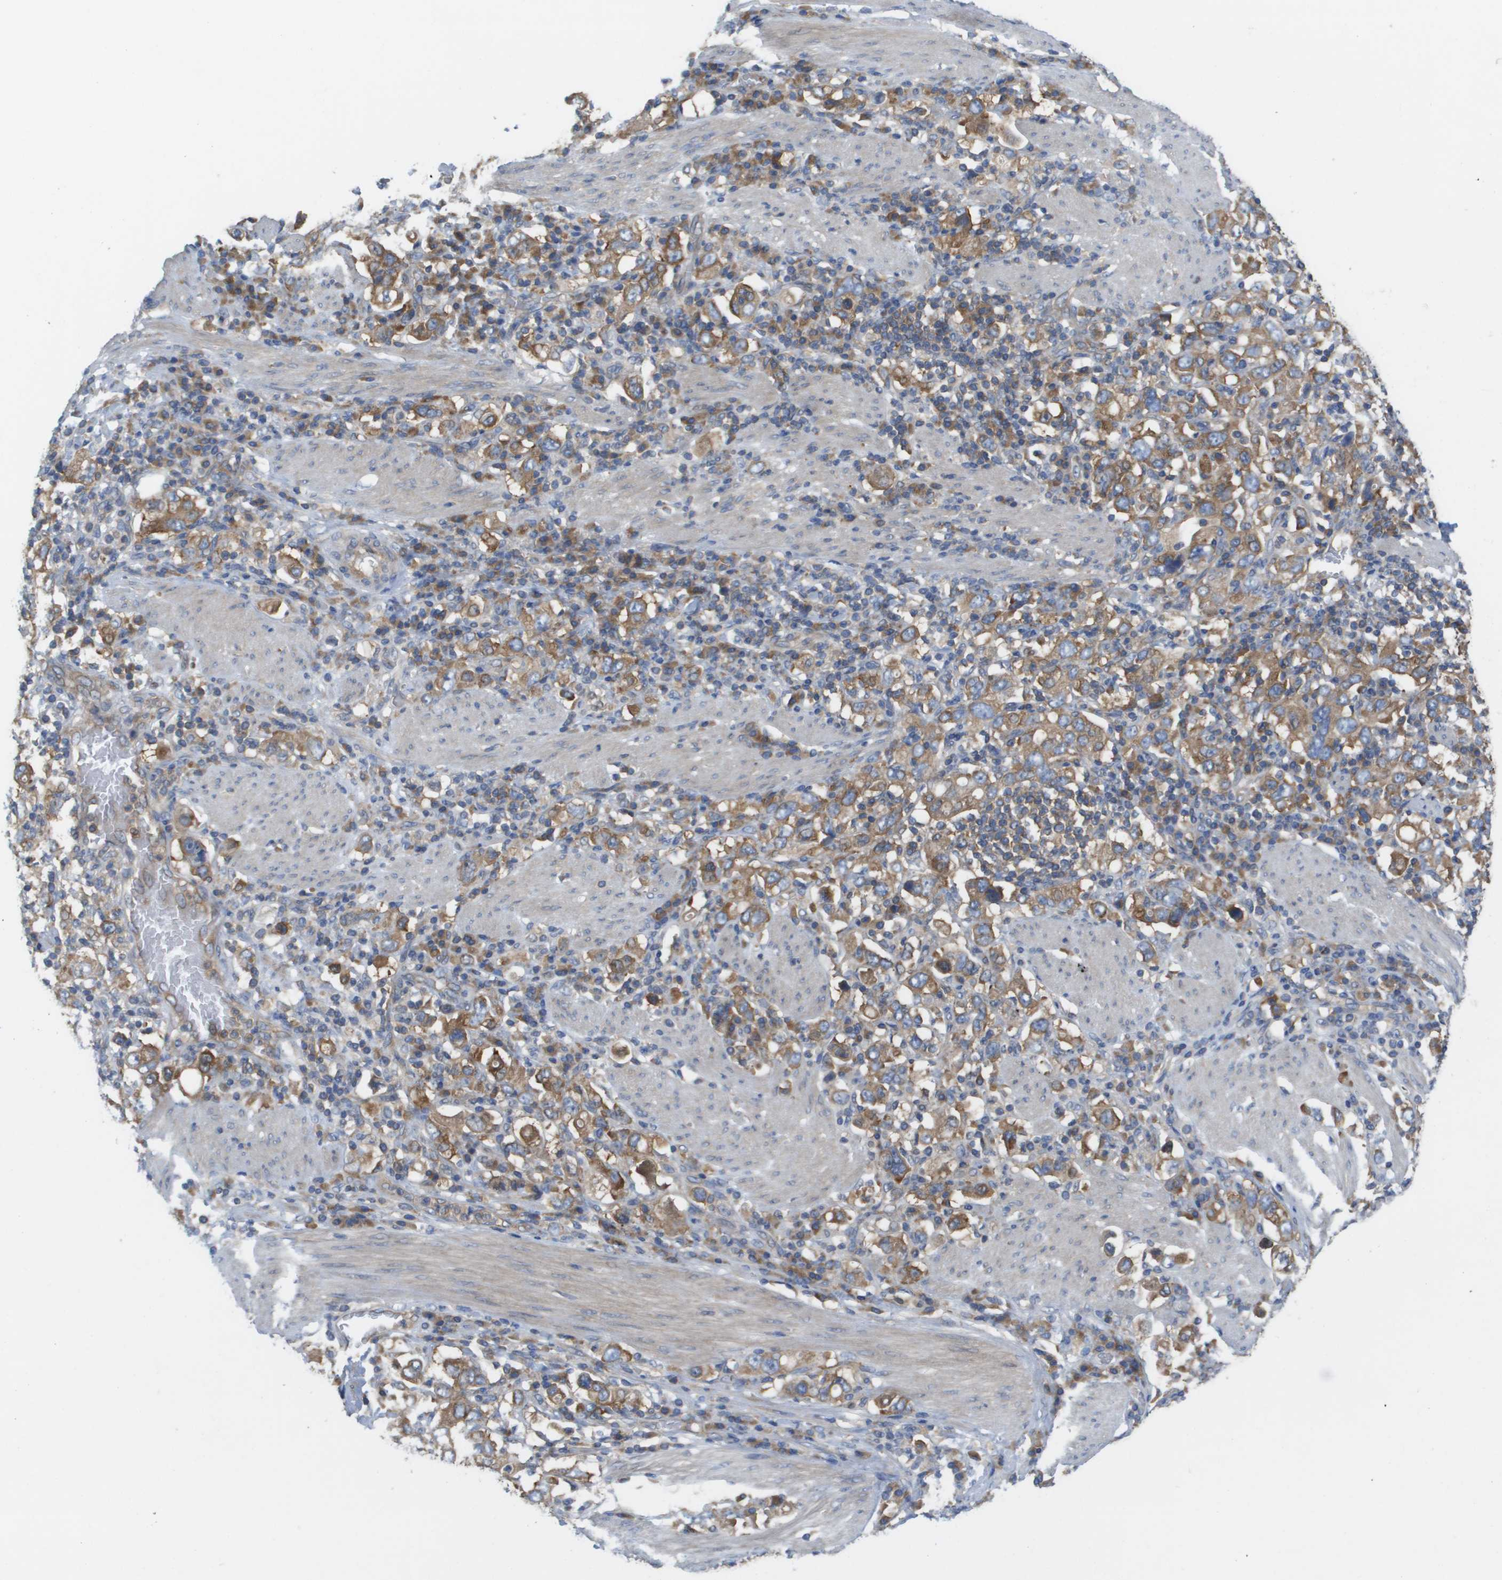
{"staining": {"intensity": "moderate", "quantity": ">75%", "location": "cytoplasmic/membranous"}, "tissue": "stomach cancer", "cell_type": "Tumor cells", "image_type": "cancer", "snomed": [{"axis": "morphology", "description": "Adenocarcinoma, NOS"}, {"axis": "topography", "description": "Stomach, upper"}], "caption": "Tumor cells display moderate cytoplasmic/membranous staining in about >75% of cells in stomach cancer.", "gene": "EIF4G2", "patient": {"sex": "male", "age": 62}}